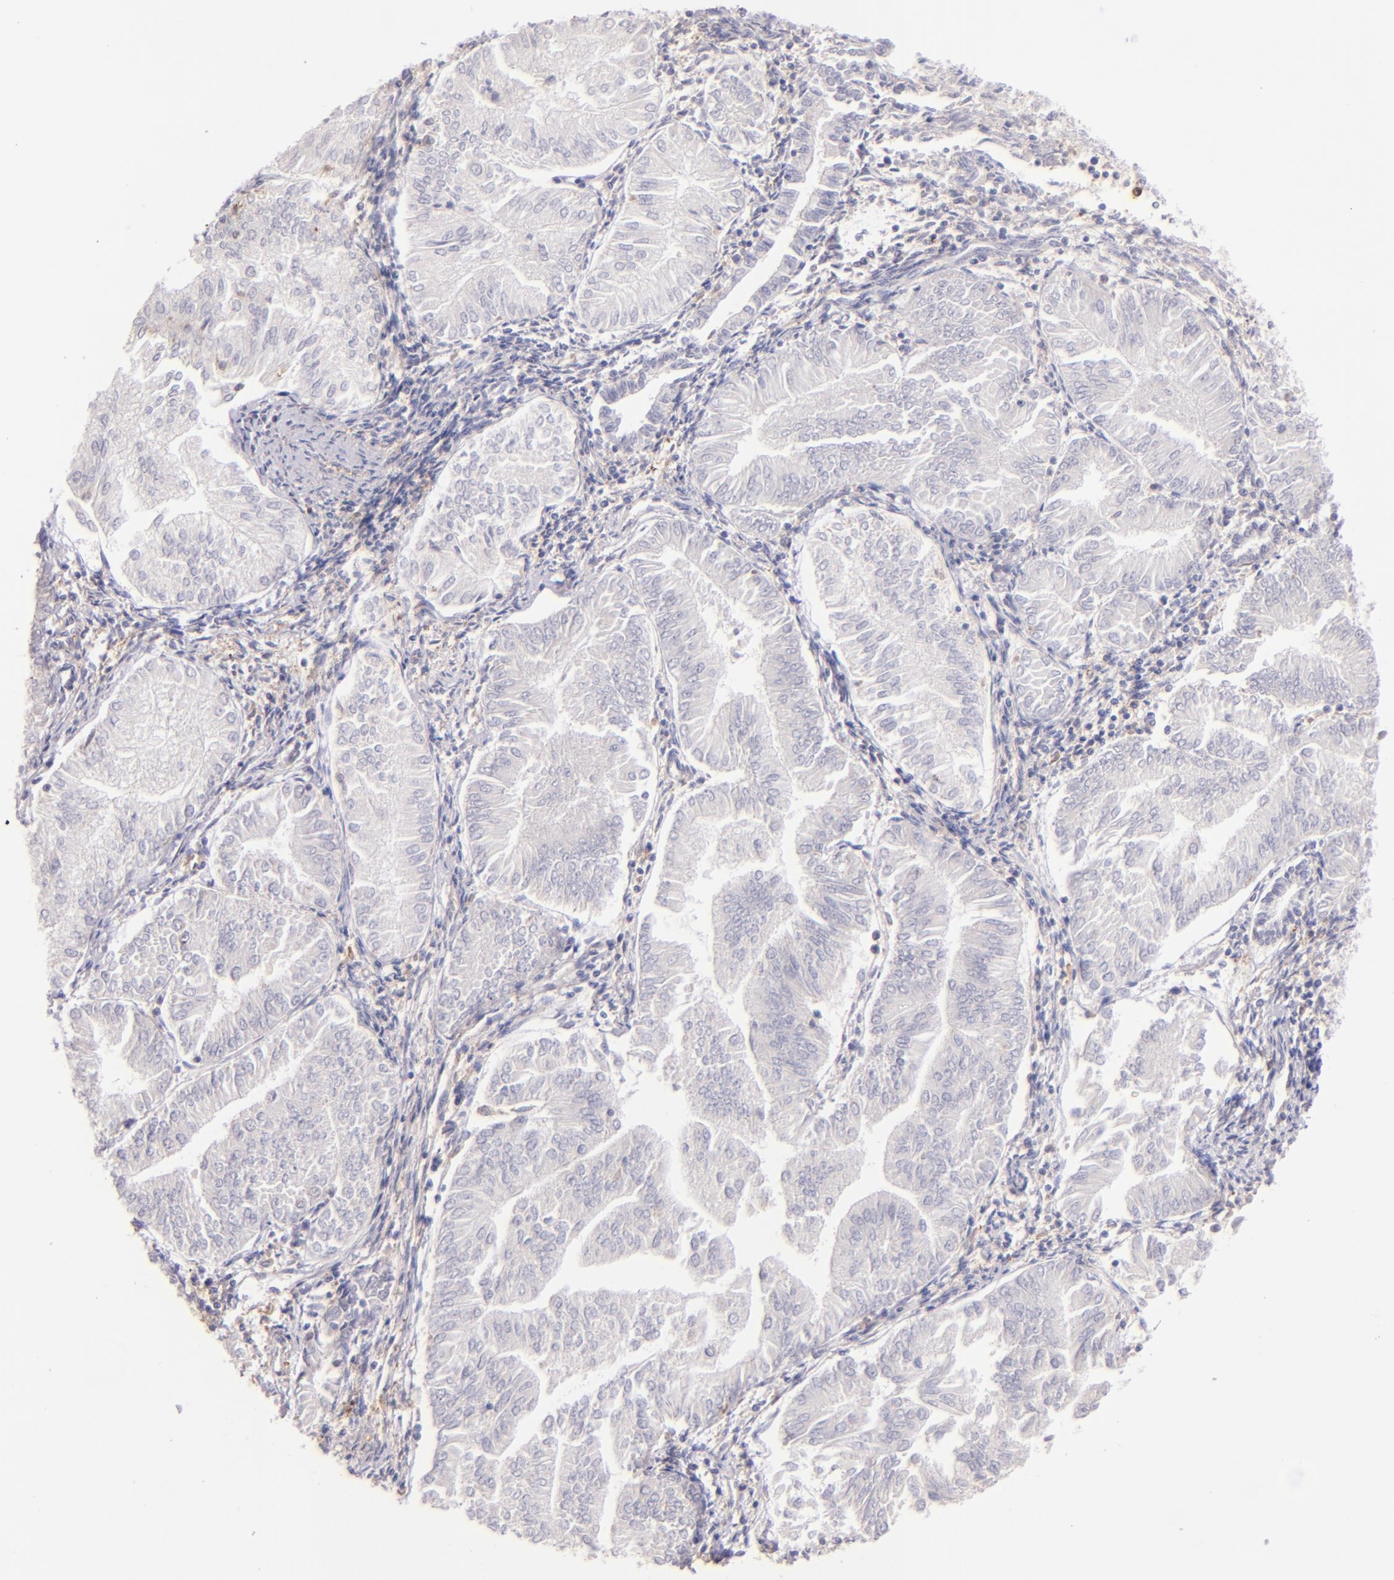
{"staining": {"intensity": "negative", "quantity": "none", "location": "none"}, "tissue": "endometrial cancer", "cell_type": "Tumor cells", "image_type": "cancer", "snomed": [{"axis": "morphology", "description": "Adenocarcinoma, NOS"}, {"axis": "topography", "description": "Endometrium"}], "caption": "Immunohistochemical staining of endometrial cancer exhibits no significant positivity in tumor cells. (DAB (3,3'-diaminobenzidine) immunohistochemistry visualized using brightfield microscopy, high magnification).", "gene": "BTK", "patient": {"sex": "female", "age": 53}}